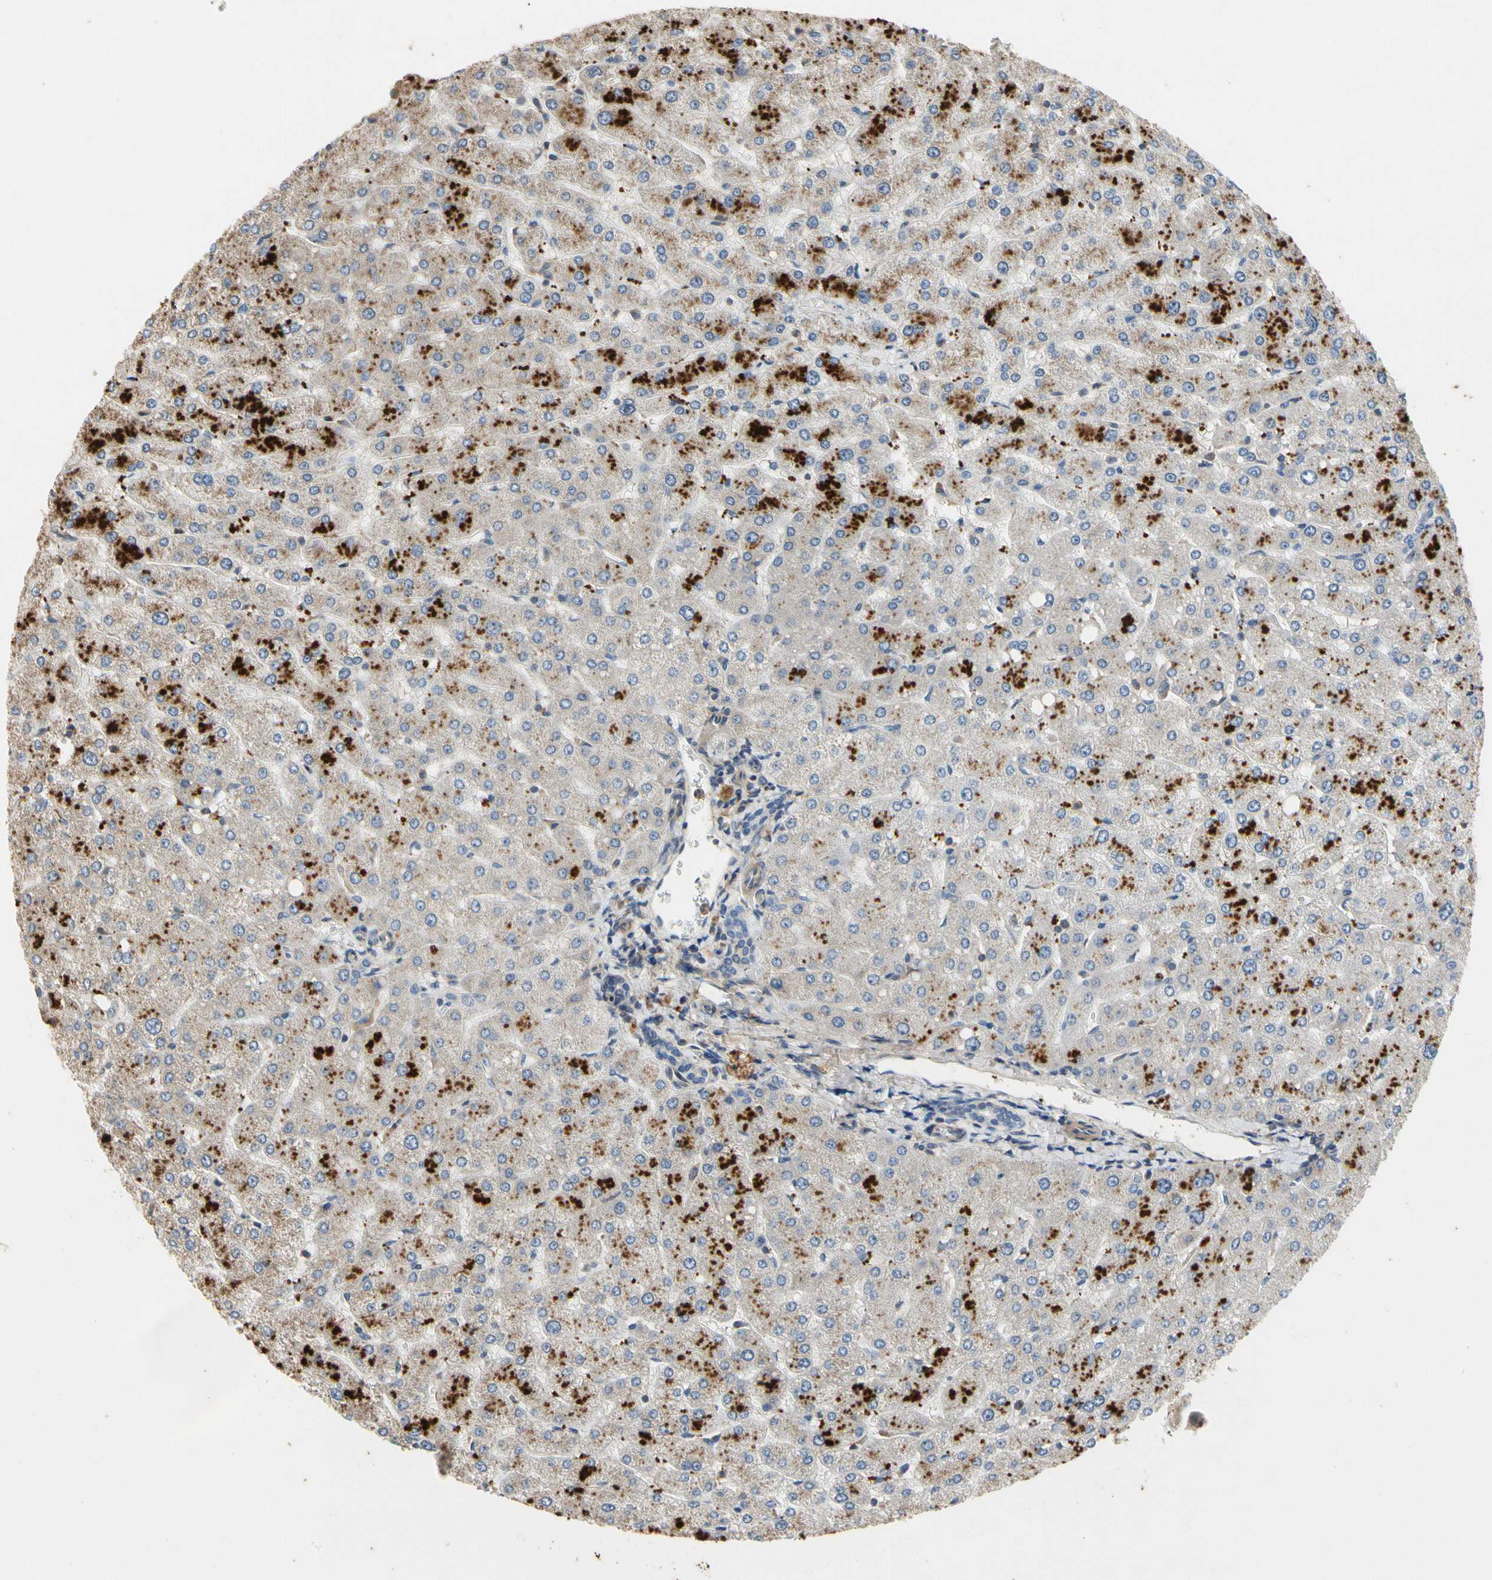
{"staining": {"intensity": "negative", "quantity": "none", "location": "none"}, "tissue": "liver", "cell_type": "Cholangiocytes", "image_type": "normal", "snomed": [{"axis": "morphology", "description": "Normal tissue, NOS"}, {"axis": "topography", "description": "Liver"}], "caption": "Immunohistochemistry (IHC) histopathology image of normal liver: human liver stained with DAB demonstrates no significant protein staining in cholangiocytes. The staining is performed using DAB brown chromogen with nuclei counter-stained in using hematoxylin.", "gene": "CRTAC1", "patient": {"sex": "male", "age": 55}}